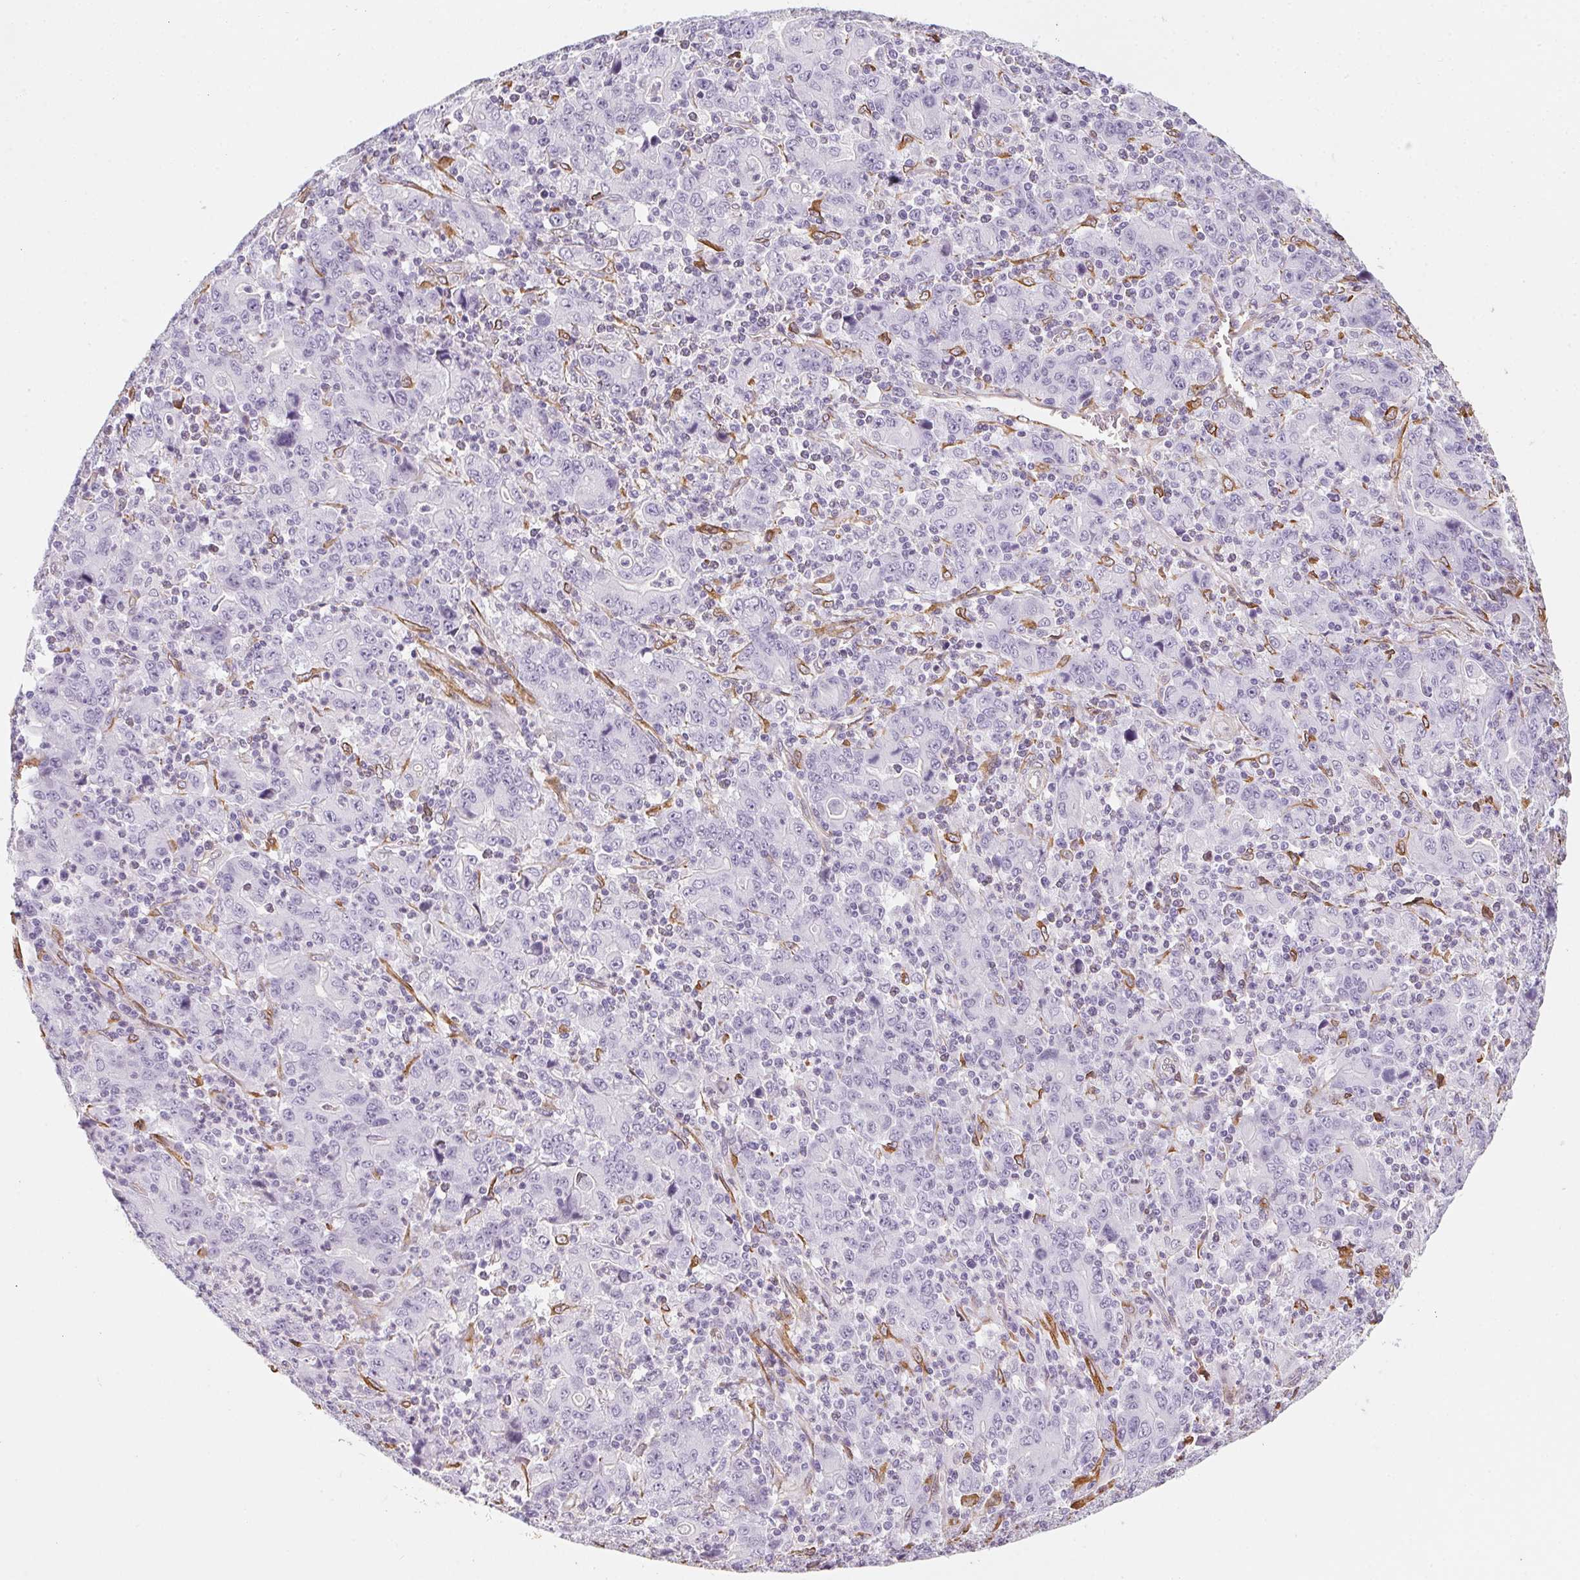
{"staining": {"intensity": "negative", "quantity": "none", "location": "none"}, "tissue": "stomach cancer", "cell_type": "Tumor cells", "image_type": "cancer", "snomed": [{"axis": "morphology", "description": "Adenocarcinoma, NOS"}, {"axis": "topography", "description": "Stomach, upper"}], "caption": "Stomach cancer (adenocarcinoma) was stained to show a protein in brown. There is no significant positivity in tumor cells.", "gene": "RSBN1", "patient": {"sex": "male", "age": 69}}